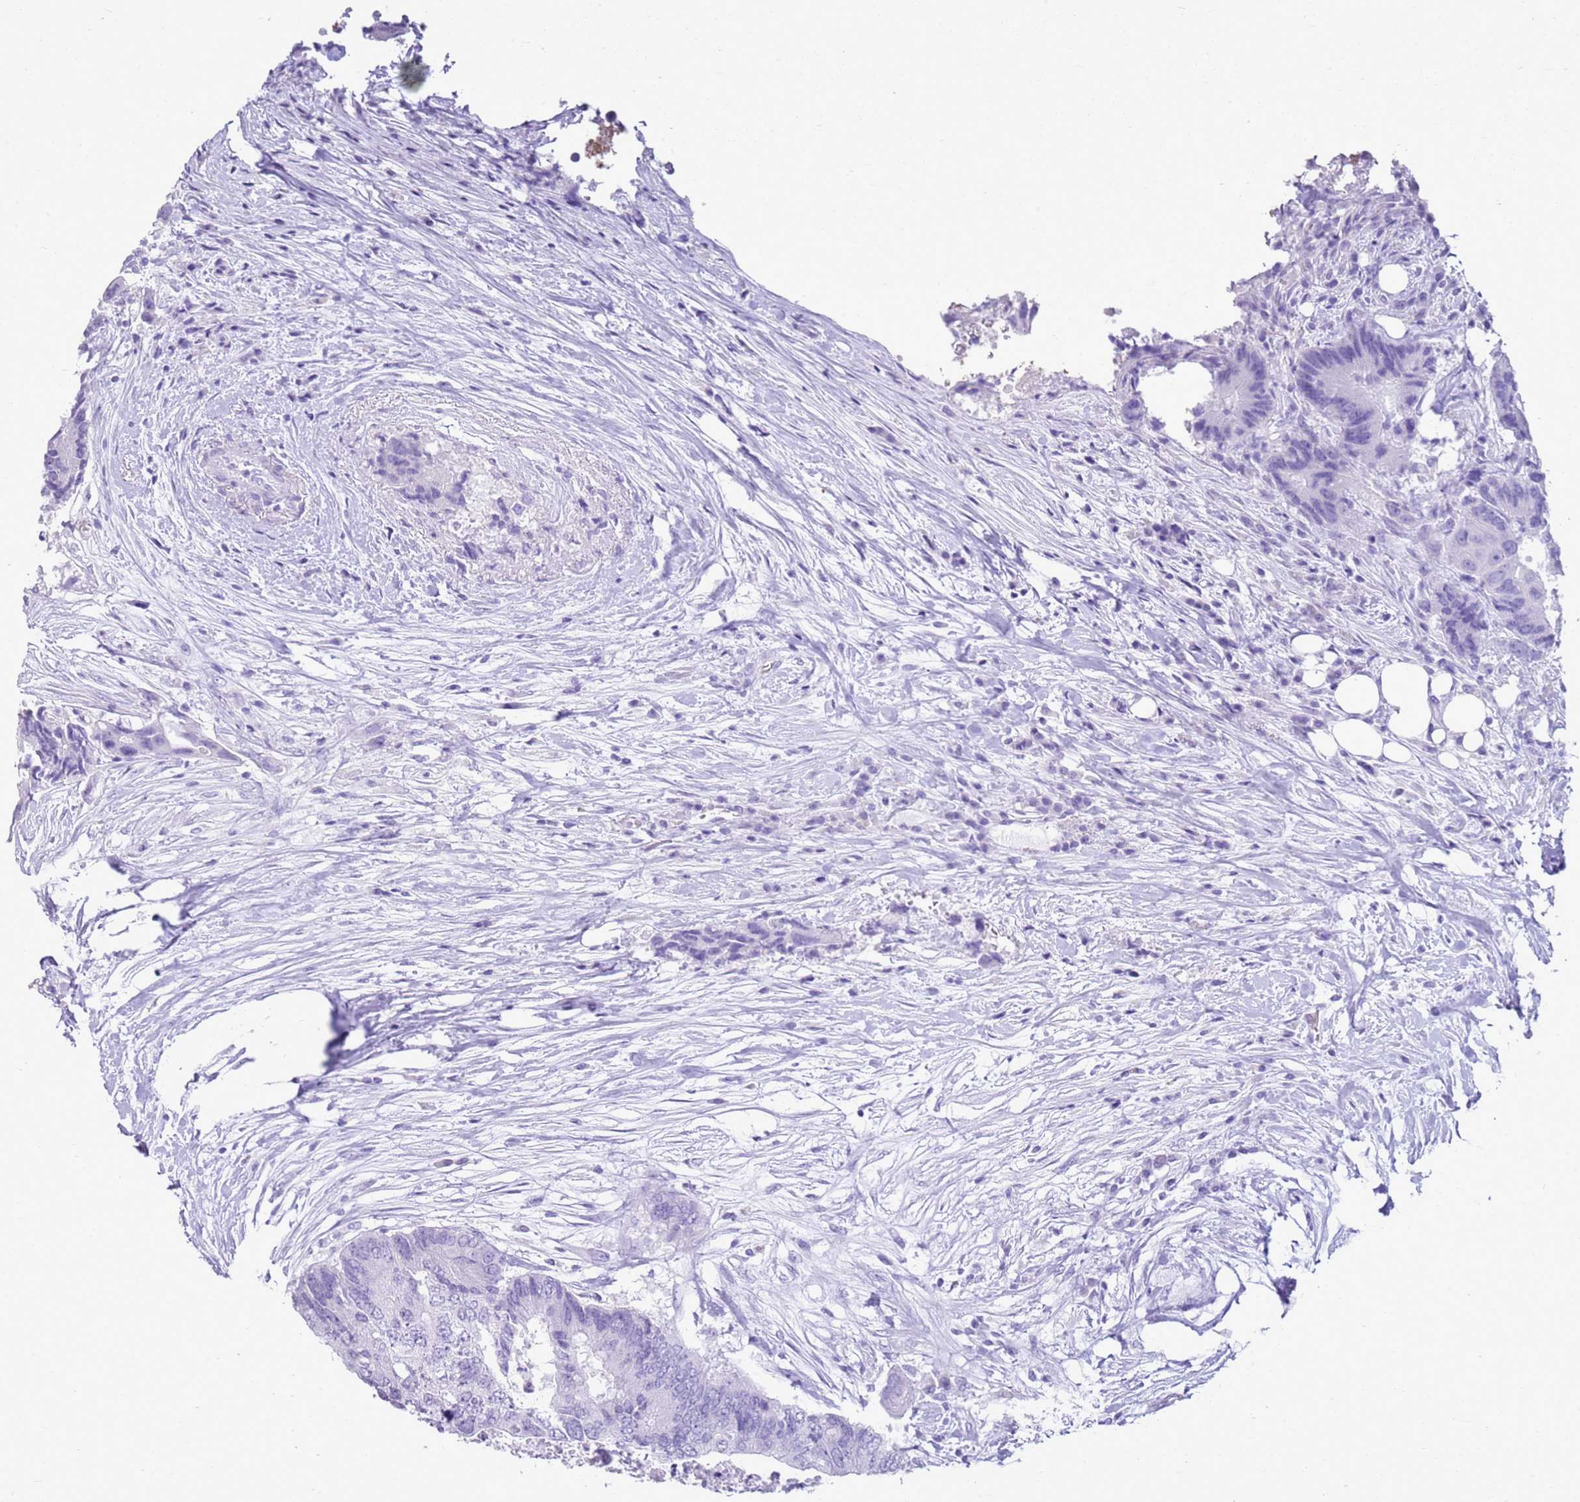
{"staining": {"intensity": "negative", "quantity": "none", "location": "none"}, "tissue": "colorectal cancer", "cell_type": "Tumor cells", "image_type": "cancer", "snomed": [{"axis": "morphology", "description": "Adenocarcinoma, NOS"}, {"axis": "topography", "description": "Colon"}], "caption": "Protein analysis of colorectal adenocarcinoma exhibits no significant expression in tumor cells.", "gene": "CA8", "patient": {"sex": "male", "age": 71}}